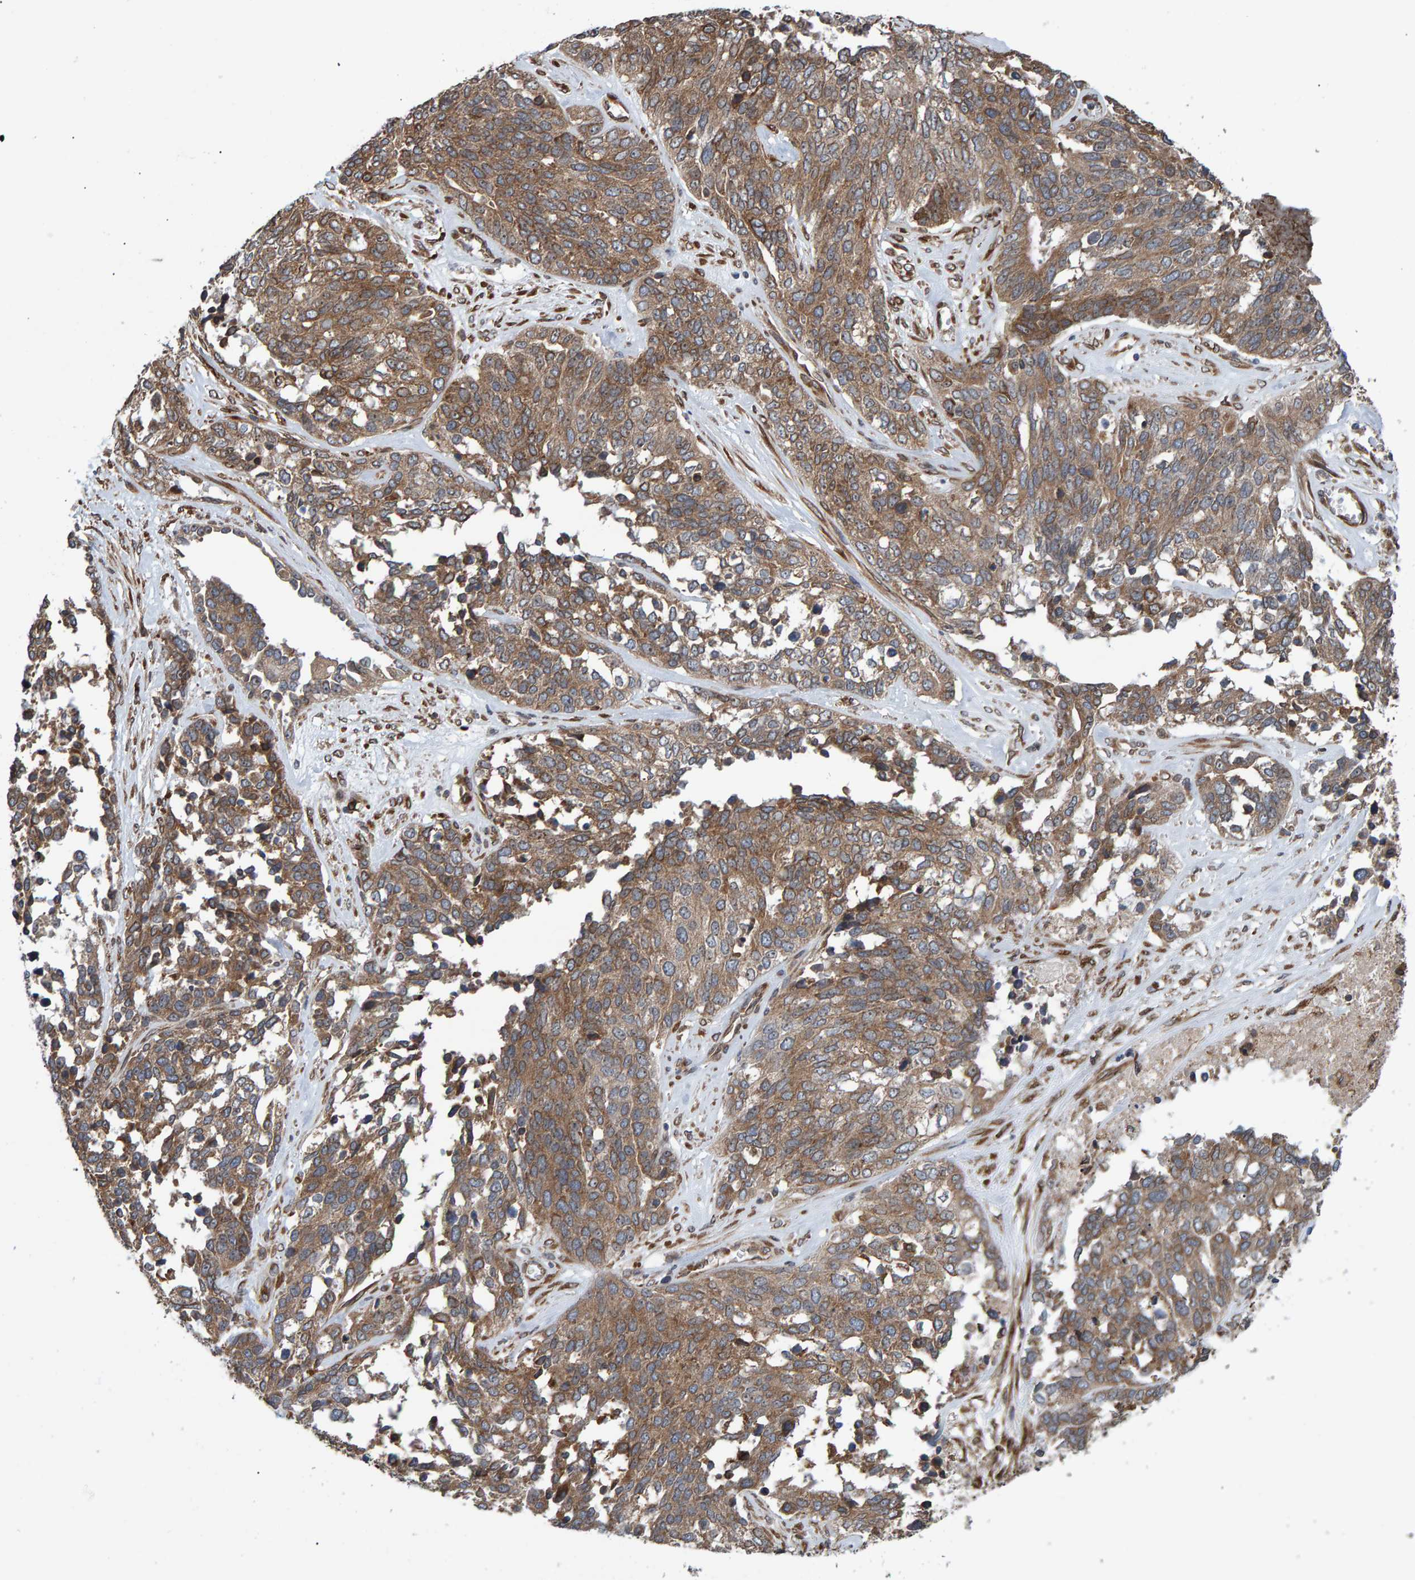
{"staining": {"intensity": "moderate", "quantity": ">75%", "location": "cytoplasmic/membranous"}, "tissue": "ovarian cancer", "cell_type": "Tumor cells", "image_type": "cancer", "snomed": [{"axis": "morphology", "description": "Cystadenocarcinoma, serous, NOS"}, {"axis": "topography", "description": "Ovary"}], "caption": "Immunohistochemical staining of human ovarian cancer (serous cystadenocarcinoma) shows medium levels of moderate cytoplasmic/membranous positivity in about >75% of tumor cells.", "gene": "FAM117A", "patient": {"sex": "female", "age": 44}}